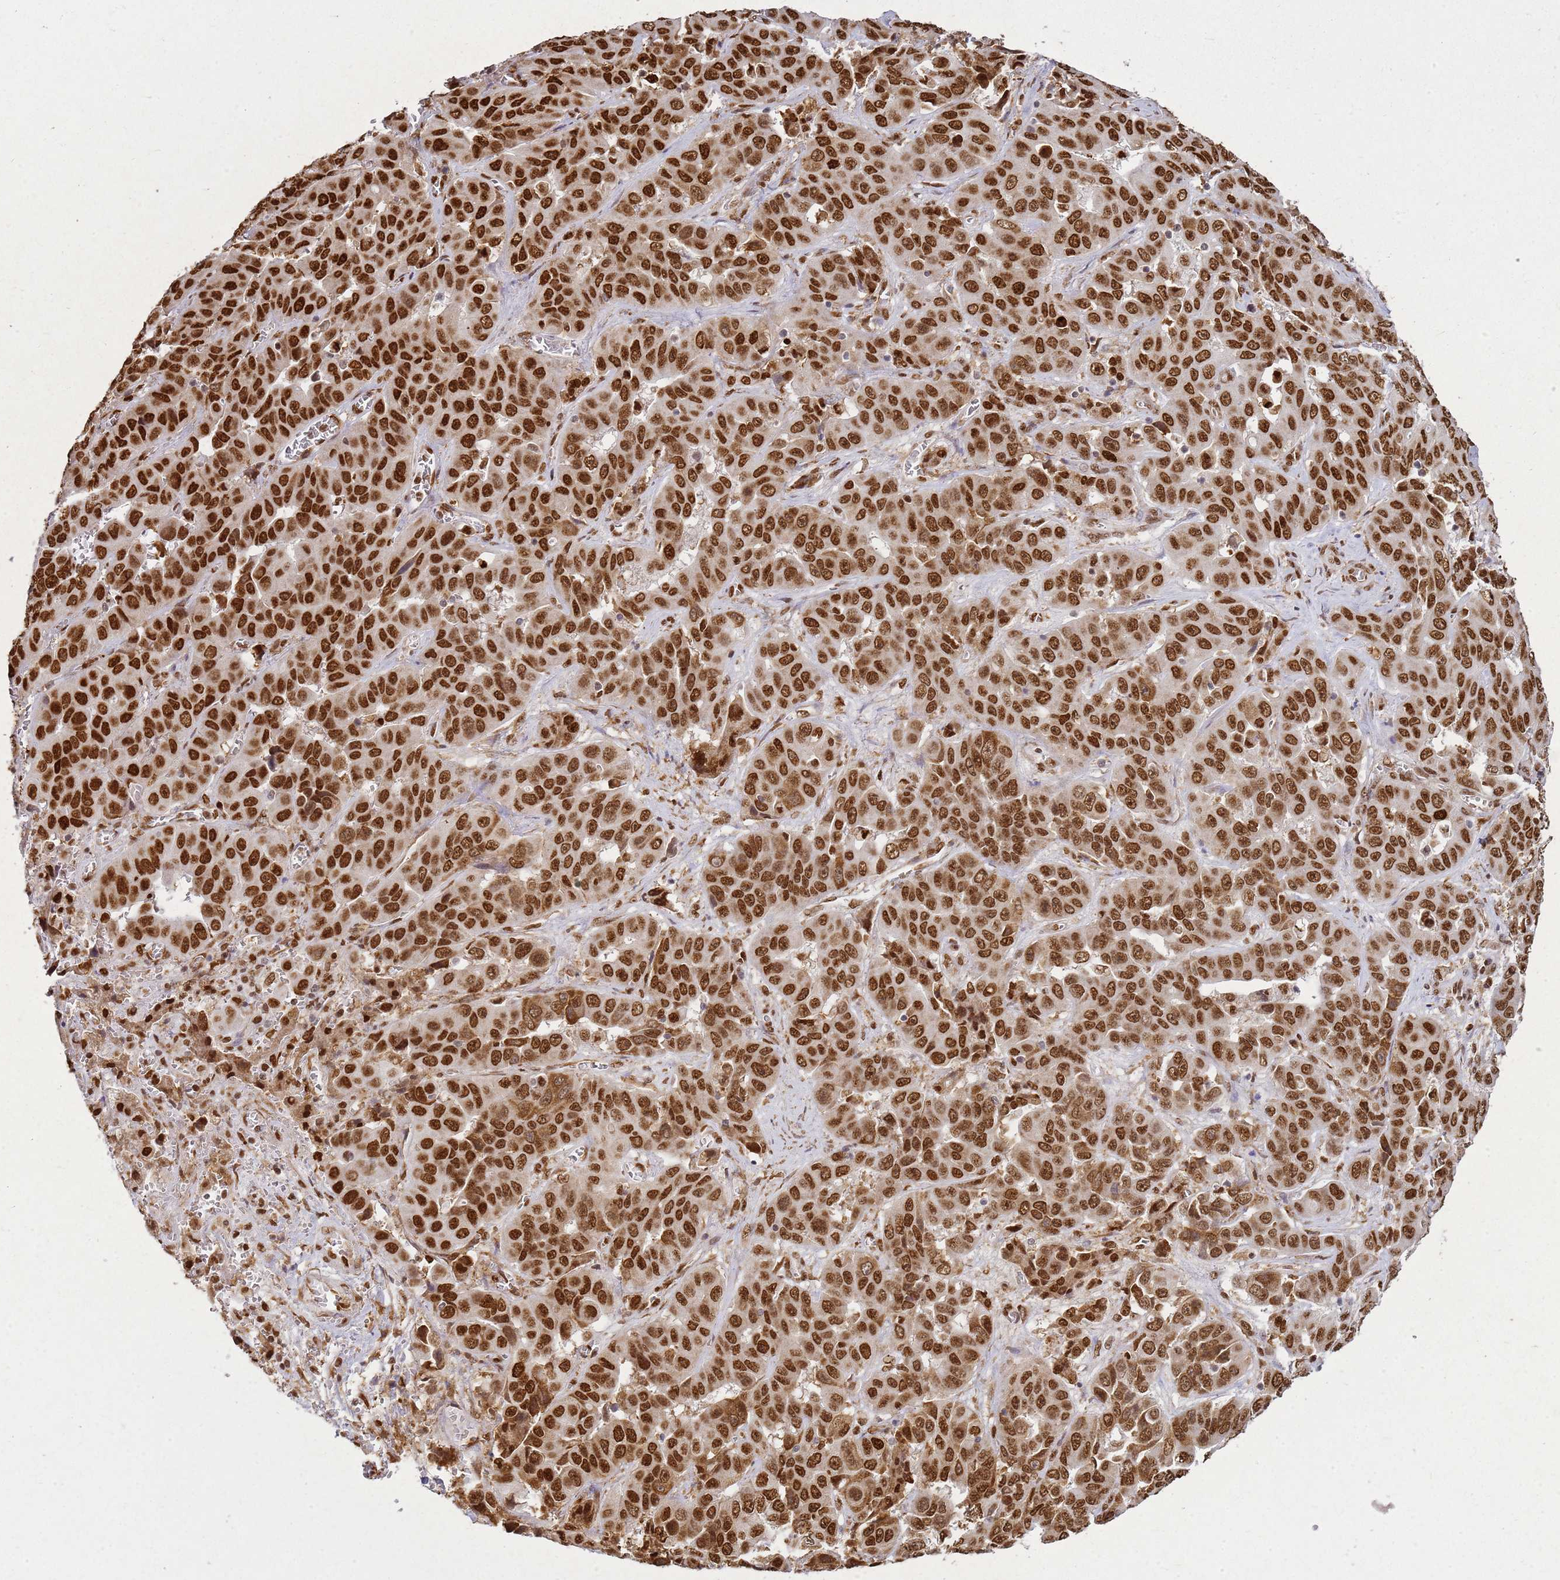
{"staining": {"intensity": "strong", "quantity": ">75%", "location": "nuclear"}, "tissue": "liver cancer", "cell_type": "Tumor cells", "image_type": "cancer", "snomed": [{"axis": "morphology", "description": "Cholangiocarcinoma"}, {"axis": "topography", "description": "Liver"}], "caption": "Protein staining shows strong nuclear expression in about >75% of tumor cells in cholangiocarcinoma (liver).", "gene": "APEX1", "patient": {"sex": "female", "age": 52}}